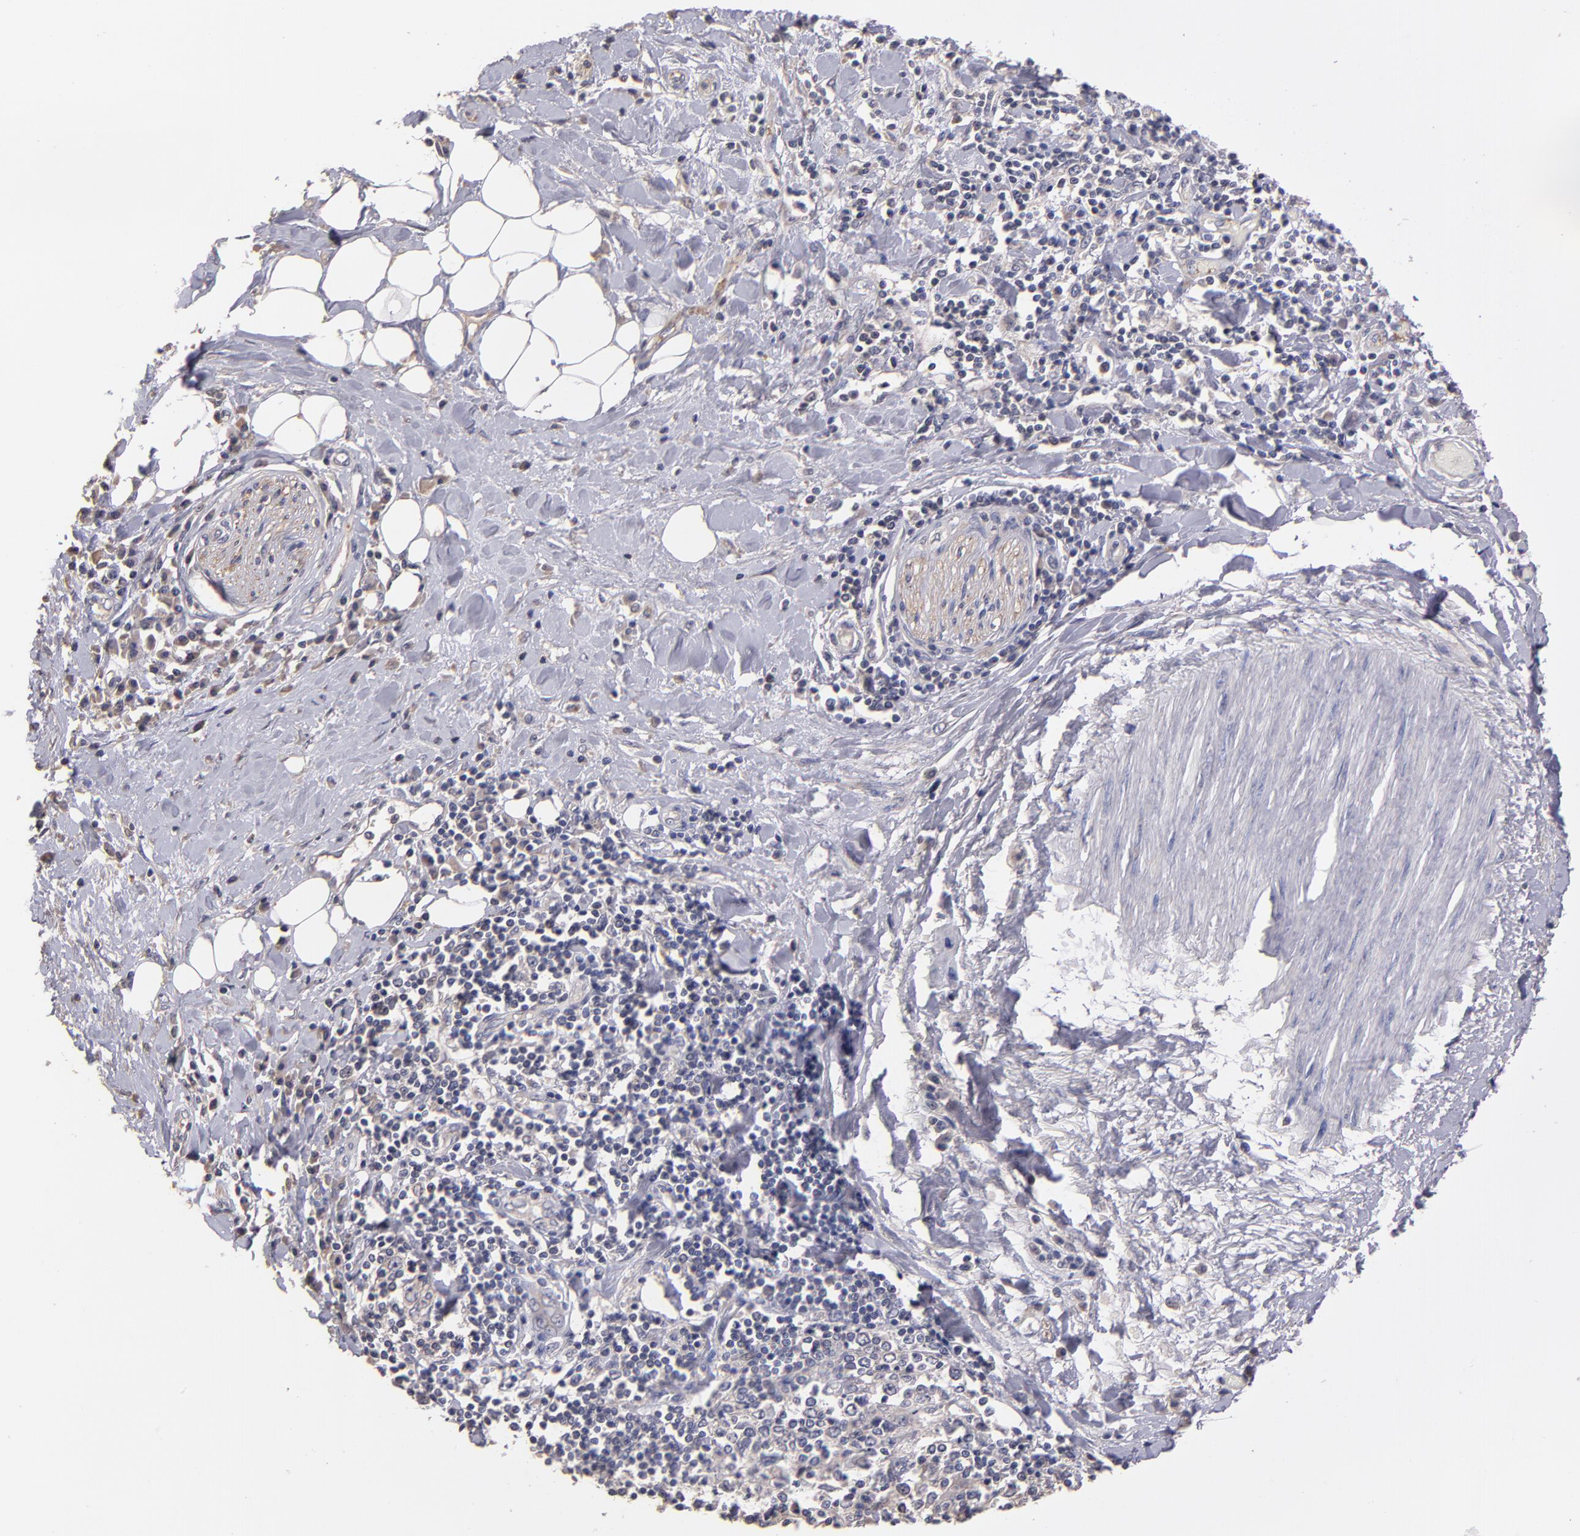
{"staining": {"intensity": "weak", "quantity": "<25%", "location": "cytoplasmic/membranous"}, "tissue": "pancreatic cancer", "cell_type": "Tumor cells", "image_type": "cancer", "snomed": [{"axis": "morphology", "description": "Adenocarcinoma, NOS"}, {"axis": "topography", "description": "Pancreas"}], "caption": "IHC histopathology image of human pancreatic adenocarcinoma stained for a protein (brown), which demonstrates no positivity in tumor cells. The staining is performed using DAB (3,3'-diaminobenzidine) brown chromogen with nuclei counter-stained in using hematoxylin.", "gene": "GNAZ", "patient": {"sex": "female", "age": 64}}